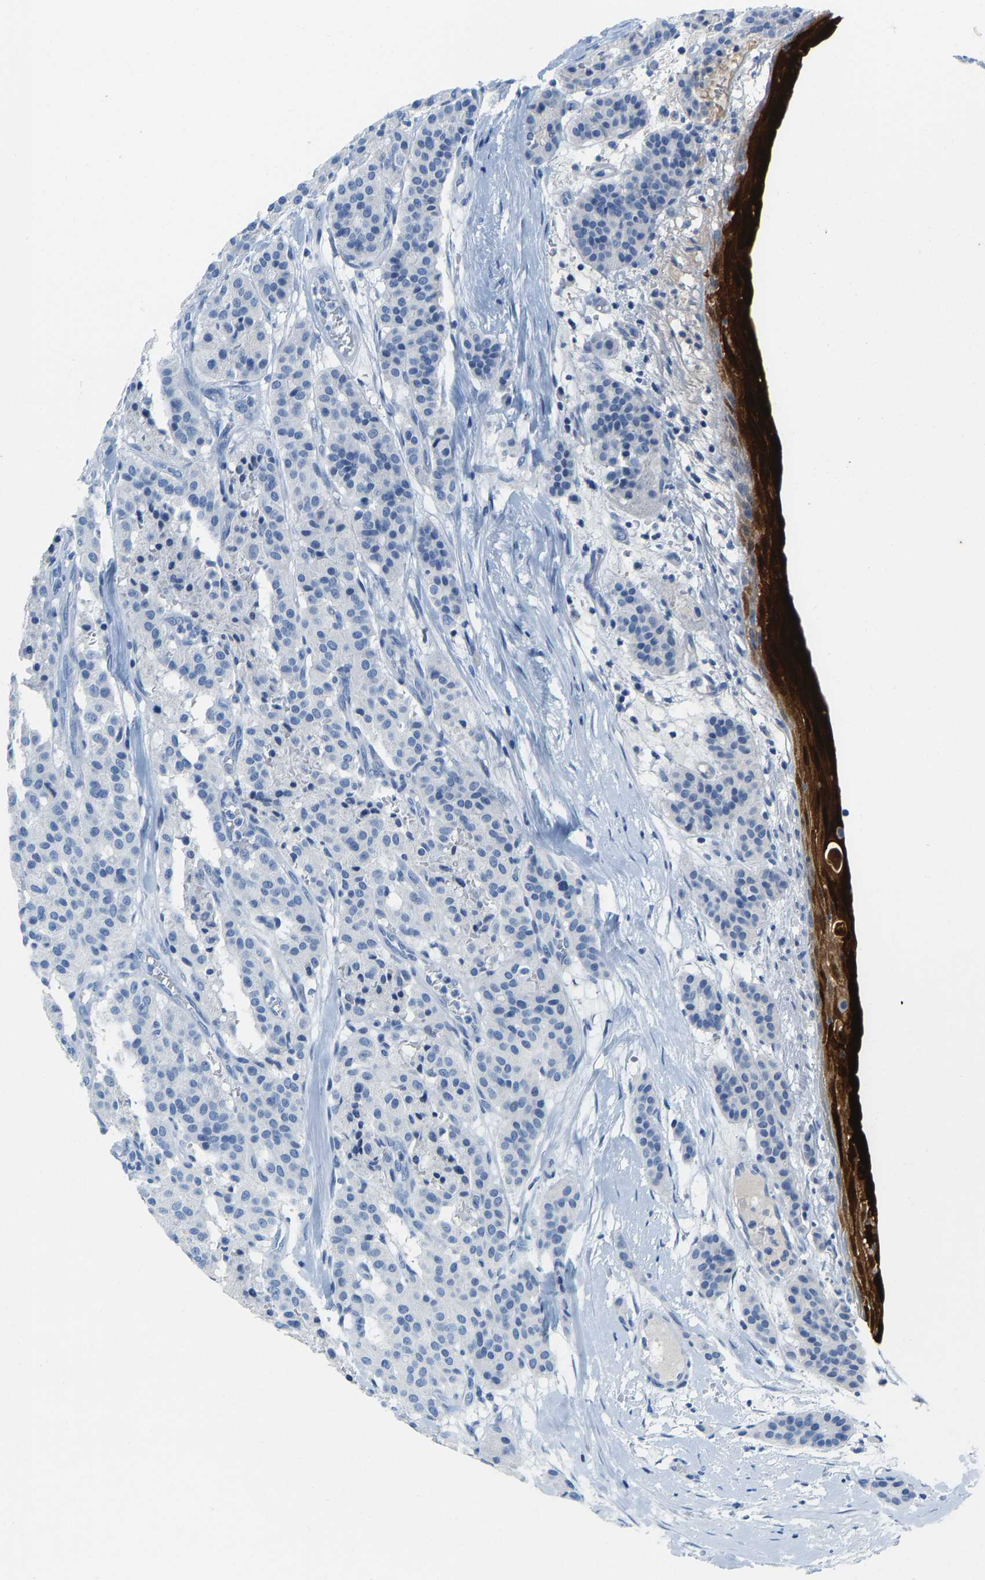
{"staining": {"intensity": "negative", "quantity": "none", "location": "none"}, "tissue": "carcinoid", "cell_type": "Tumor cells", "image_type": "cancer", "snomed": [{"axis": "morphology", "description": "Carcinoid, malignant, NOS"}, {"axis": "topography", "description": "Lung"}], "caption": "The histopathology image exhibits no significant expression in tumor cells of malignant carcinoid. (DAB IHC with hematoxylin counter stain).", "gene": "SERPINB3", "patient": {"sex": "male", "age": 30}}